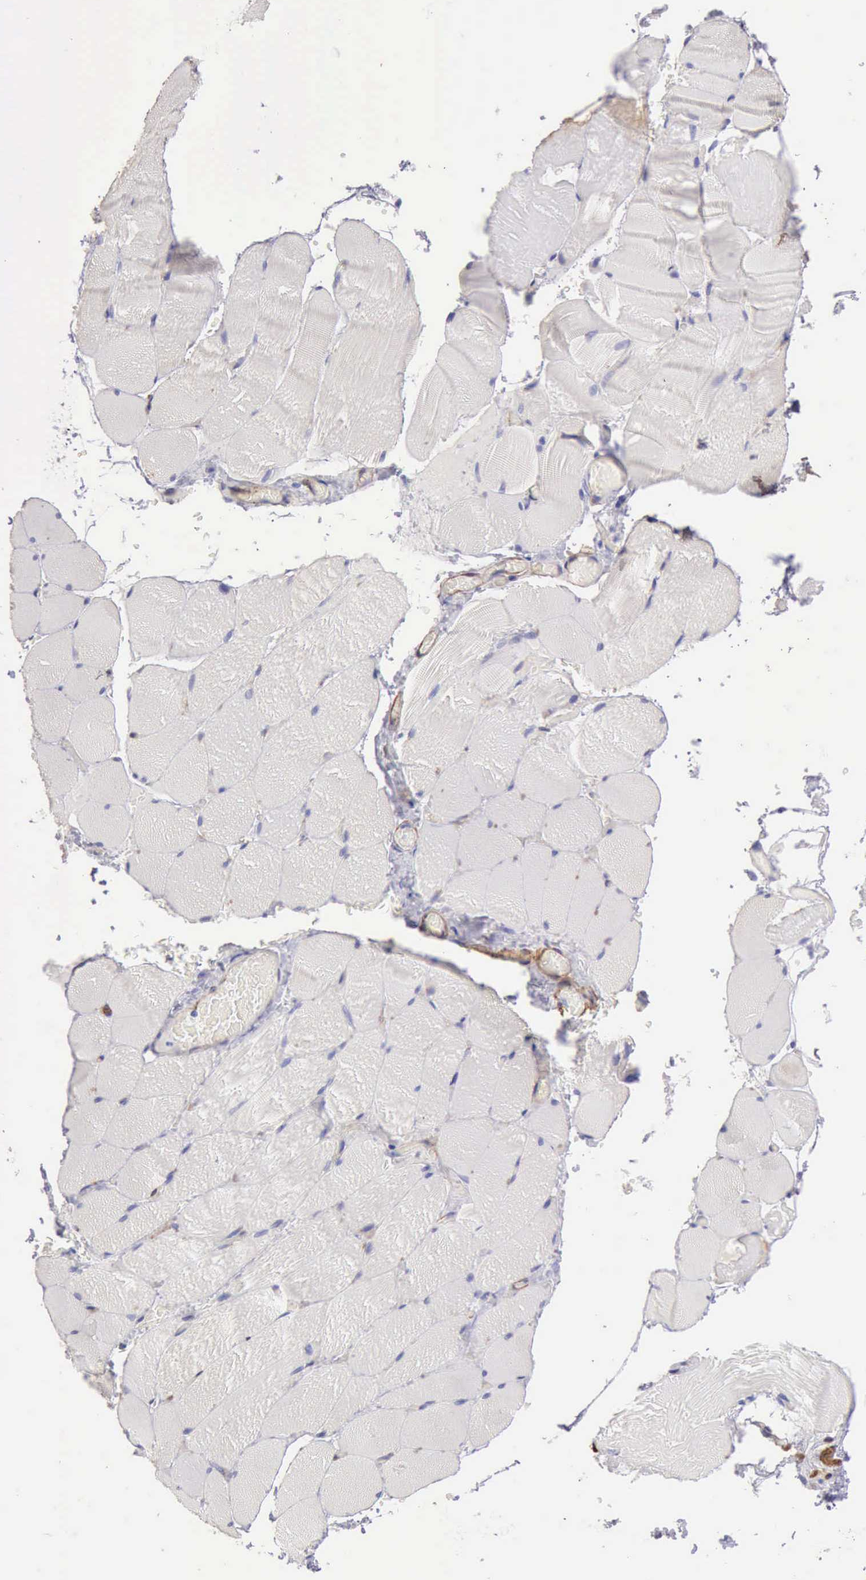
{"staining": {"intensity": "negative", "quantity": "none", "location": "none"}, "tissue": "skeletal muscle", "cell_type": "Myocytes", "image_type": "normal", "snomed": [{"axis": "morphology", "description": "Normal tissue, NOS"}, {"axis": "topography", "description": "Skeletal muscle"}, {"axis": "topography", "description": "Soft tissue"}], "caption": "IHC of unremarkable skeletal muscle shows no staining in myocytes.", "gene": "AOC3", "patient": {"sex": "female", "age": 58}}